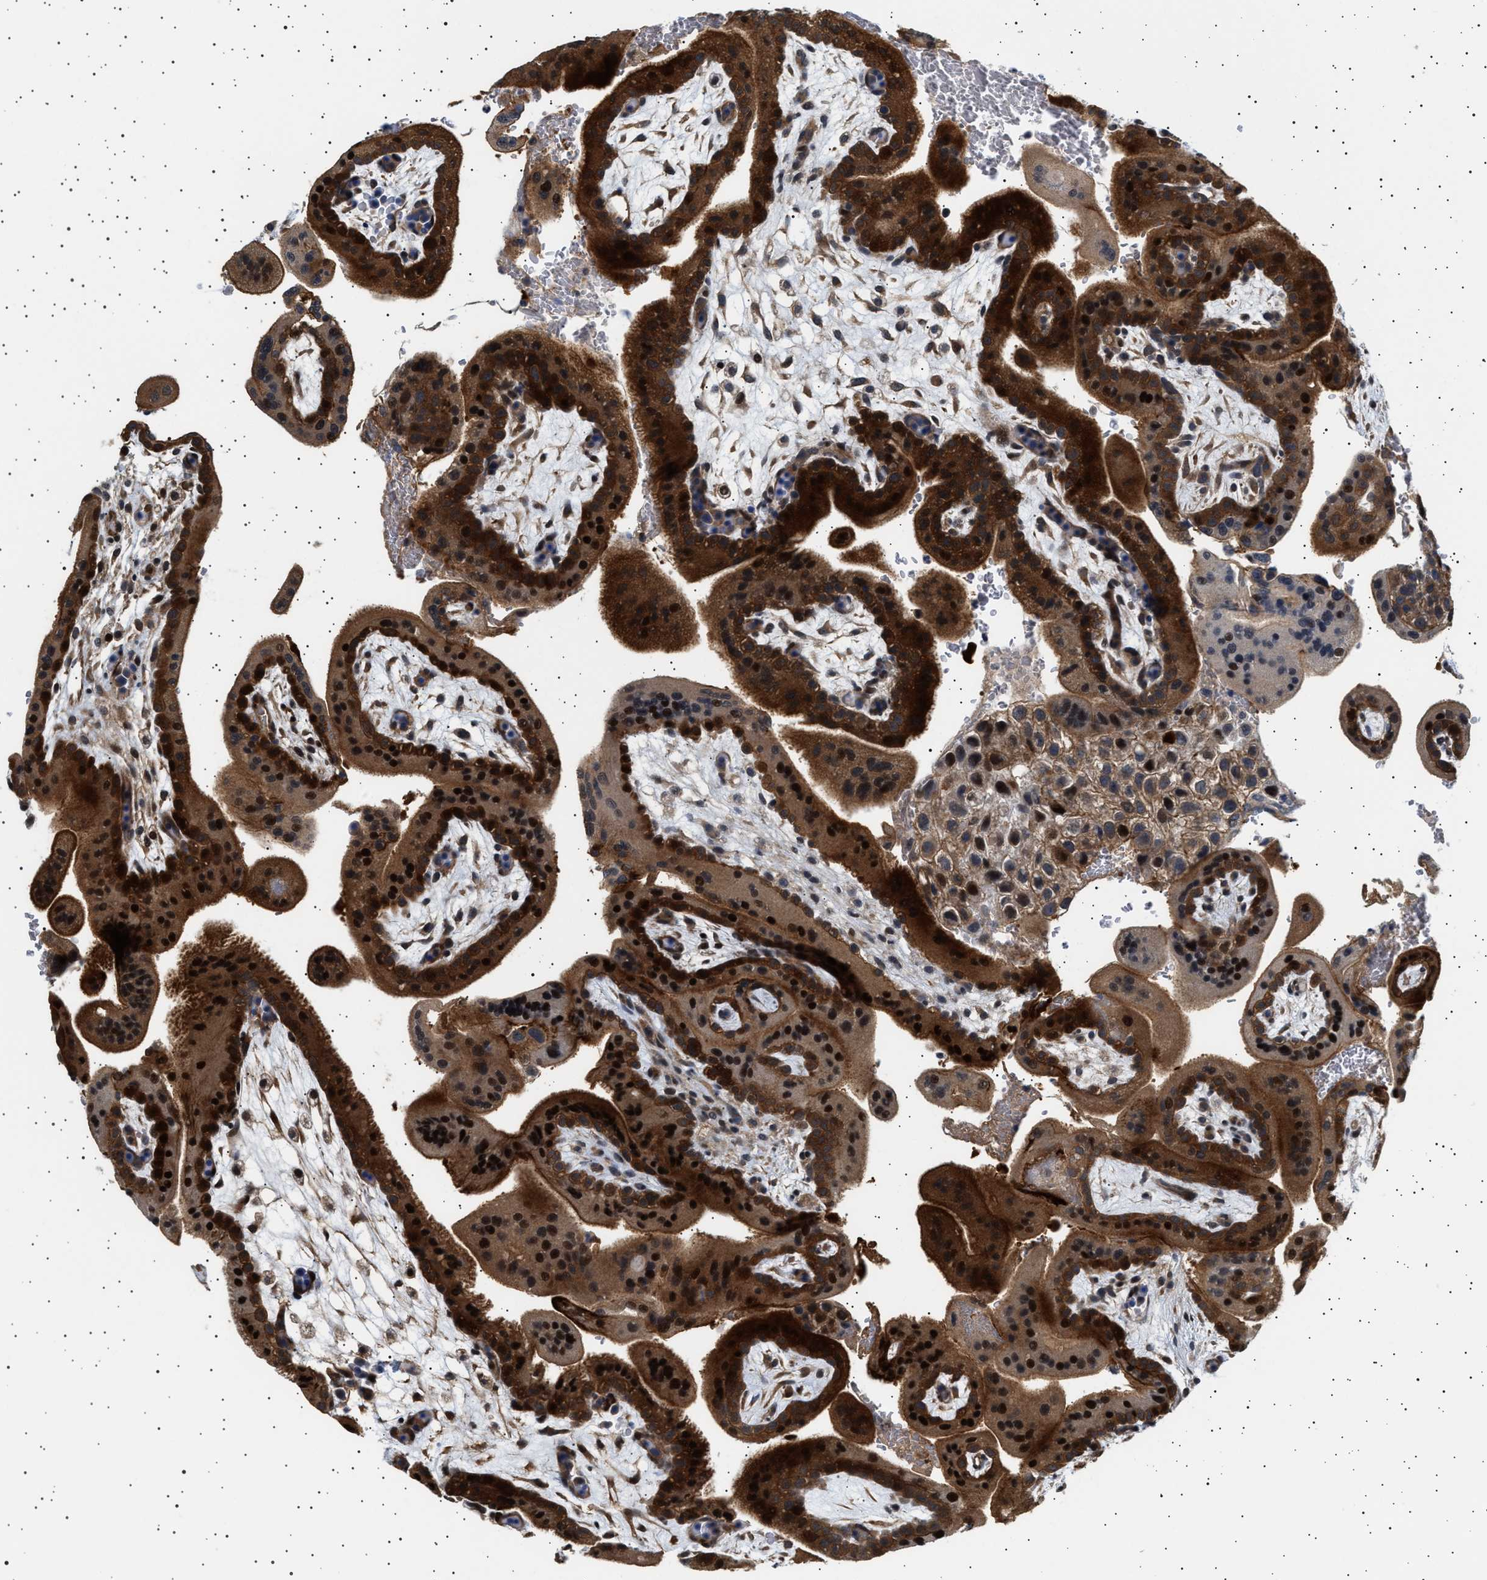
{"staining": {"intensity": "strong", "quantity": ">75%", "location": "cytoplasmic/membranous"}, "tissue": "placenta", "cell_type": "Decidual cells", "image_type": "normal", "snomed": [{"axis": "morphology", "description": "Normal tissue, NOS"}, {"axis": "topography", "description": "Placenta"}], "caption": "Placenta stained with a brown dye reveals strong cytoplasmic/membranous positive positivity in approximately >75% of decidual cells.", "gene": "BAG3", "patient": {"sex": "female", "age": 35}}